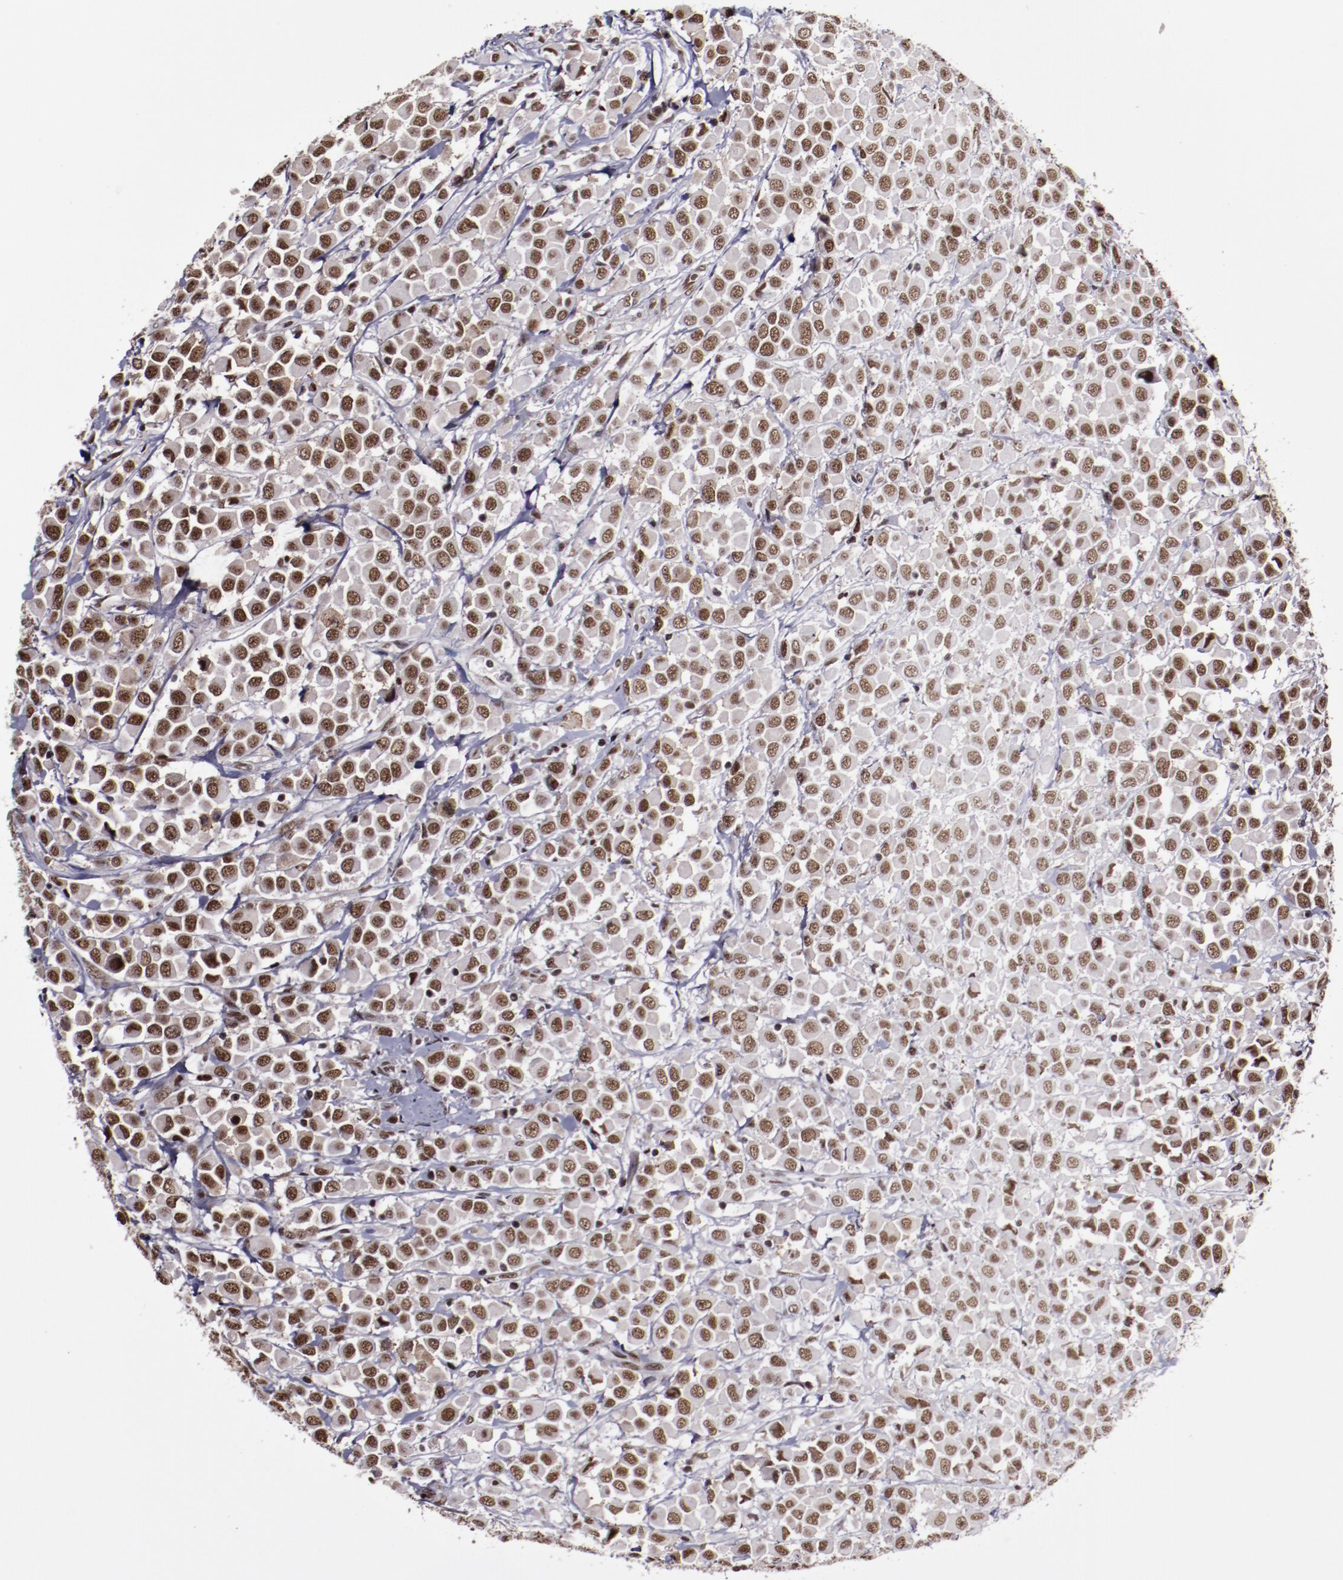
{"staining": {"intensity": "moderate", "quantity": ">75%", "location": "nuclear"}, "tissue": "breast cancer", "cell_type": "Tumor cells", "image_type": "cancer", "snomed": [{"axis": "morphology", "description": "Duct carcinoma"}, {"axis": "topography", "description": "Breast"}], "caption": "Approximately >75% of tumor cells in human invasive ductal carcinoma (breast) display moderate nuclear protein expression as visualized by brown immunohistochemical staining.", "gene": "ERH", "patient": {"sex": "female", "age": 61}}